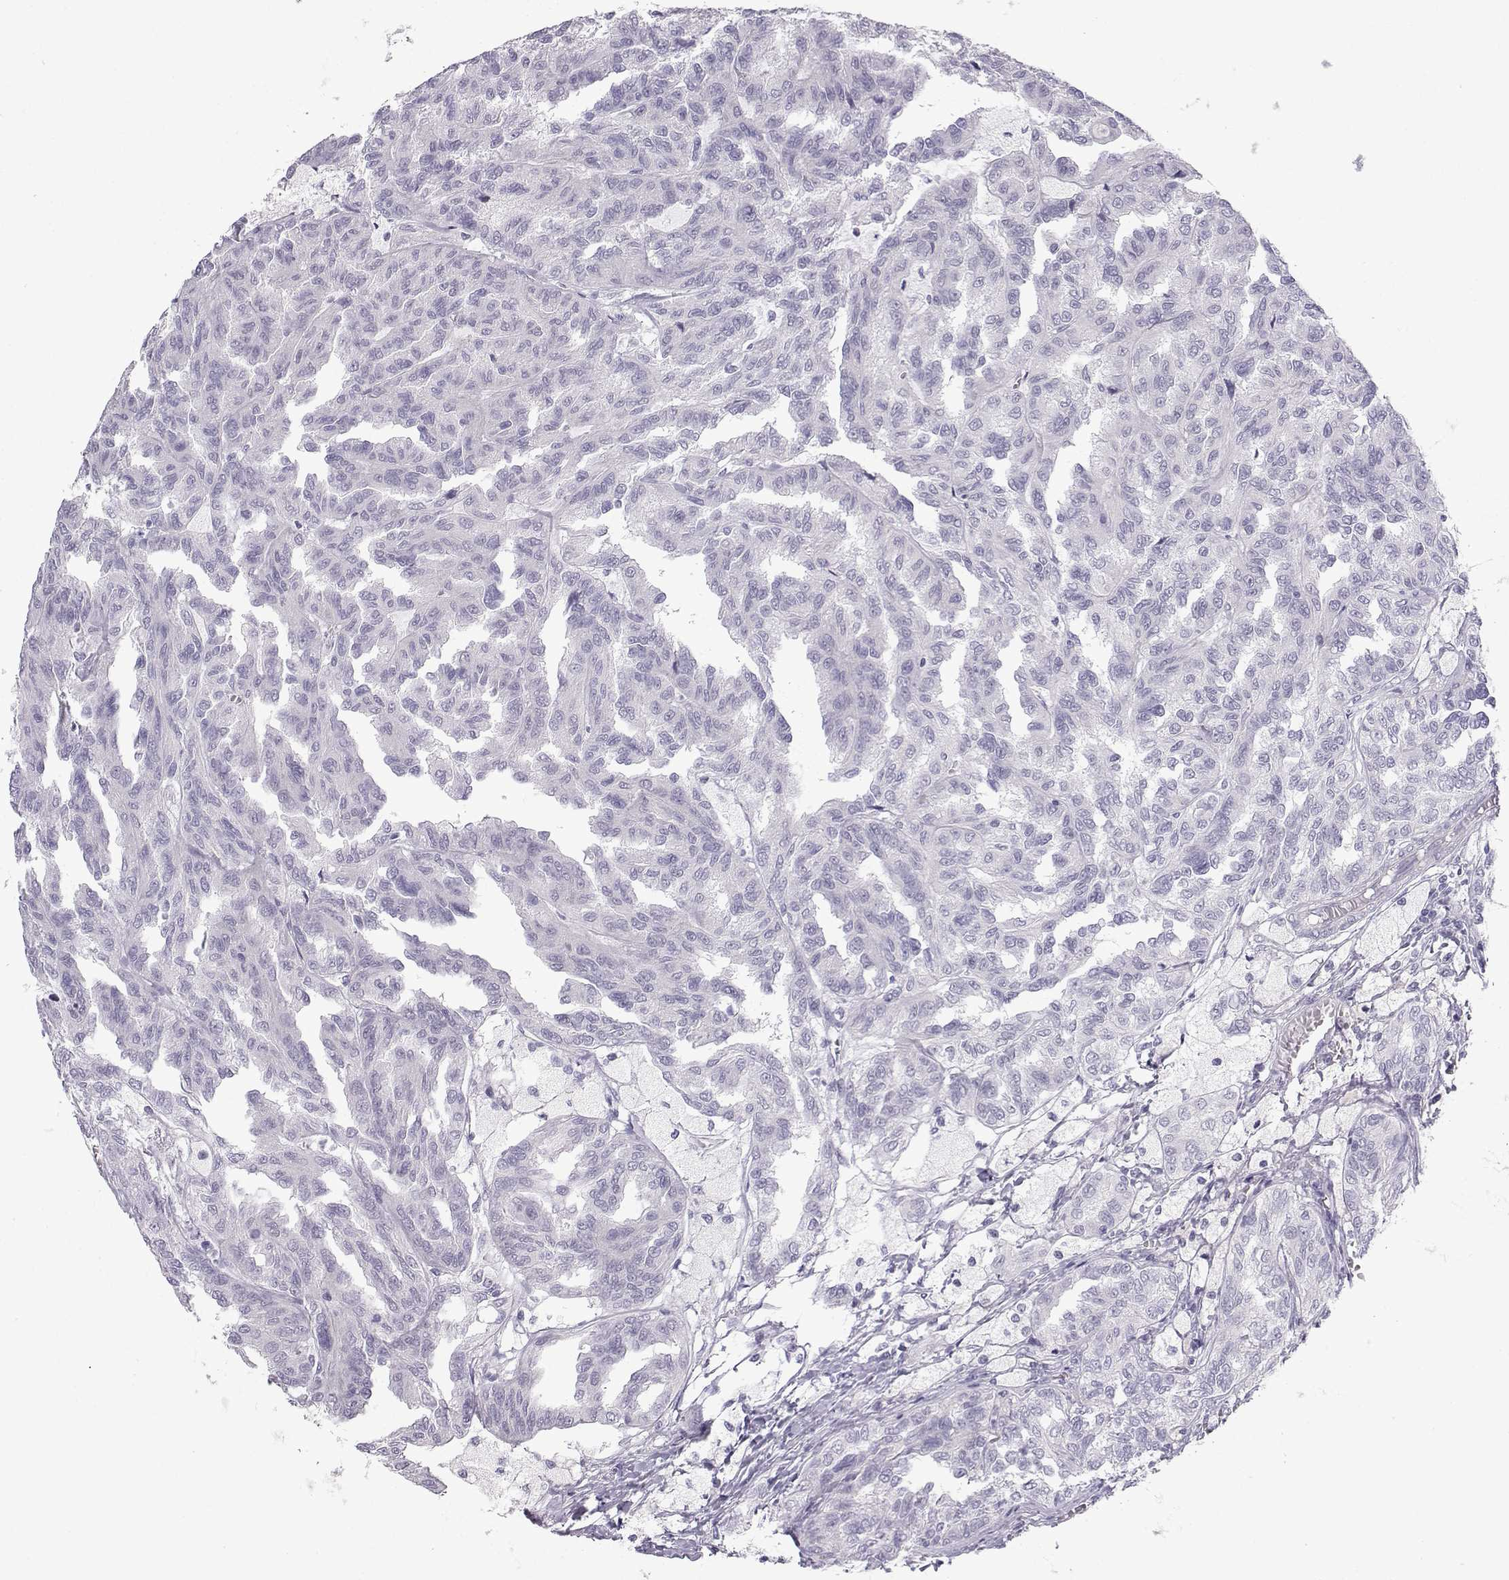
{"staining": {"intensity": "negative", "quantity": "none", "location": "none"}, "tissue": "renal cancer", "cell_type": "Tumor cells", "image_type": "cancer", "snomed": [{"axis": "morphology", "description": "Adenocarcinoma, NOS"}, {"axis": "topography", "description": "Kidney"}], "caption": "This is an IHC photomicrograph of human renal adenocarcinoma. There is no staining in tumor cells.", "gene": "CFAP53", "patient": {"sex": "male", "age": 79}}